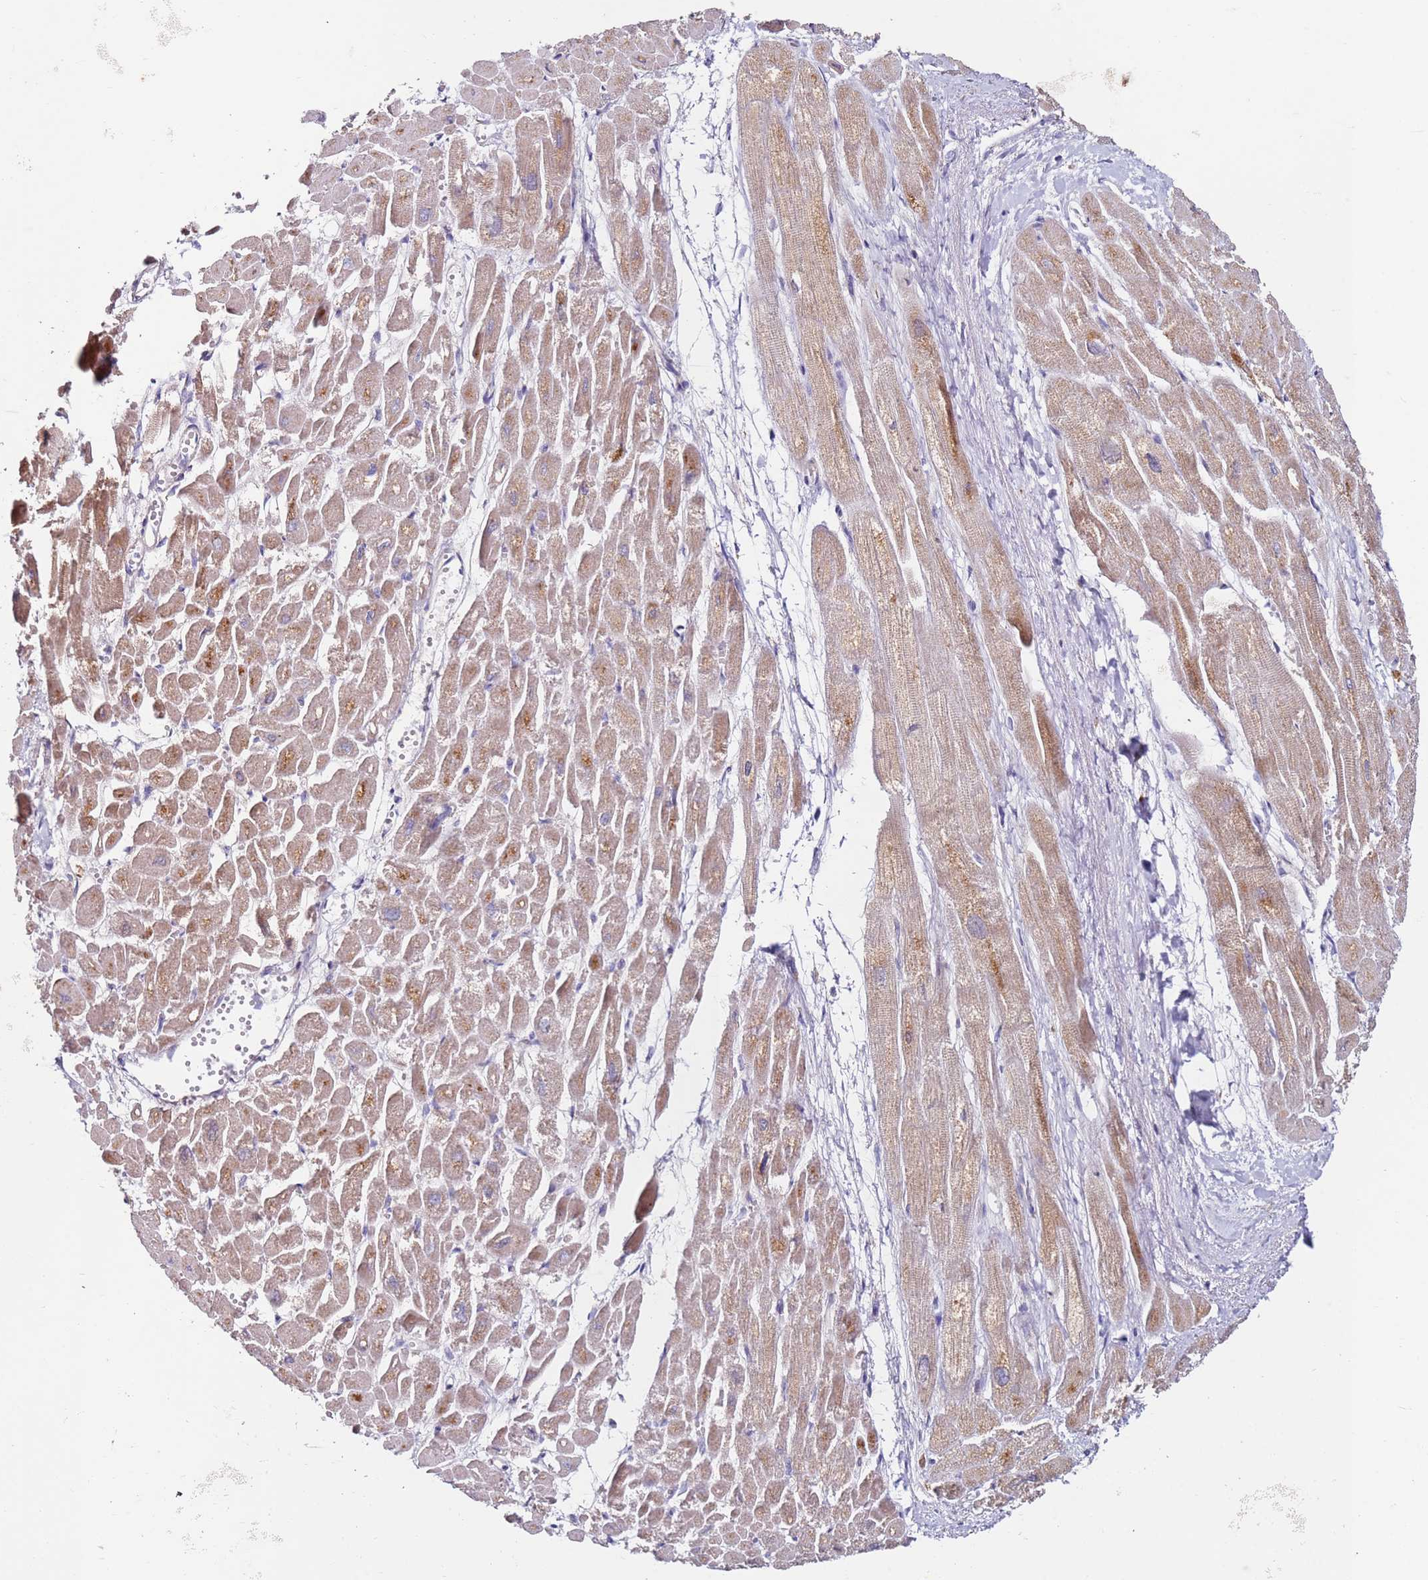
{"staining": {"intensity": "moderate", "quantity": ">75%", "location": "cytoplasmic/membranous"}, "tissue": "heart muscle", "cell_type": "Cardiomyocytes", "image_type": "normal", "snomed": [{"axis": "morphology", "description": "Normal tissue, NOS"}, {"axis": "topography", "description": "Heart"}], "caption": "This histopathology image shows immunohistochemistry (IHC) staining of unremarkable human heart muscle, with medium moderate cytoplasmic/membranous positivity in about >75% of cardiomyocytes.", "gene": "CNOT9", "patient": {"sex": "male", "age": 54}}